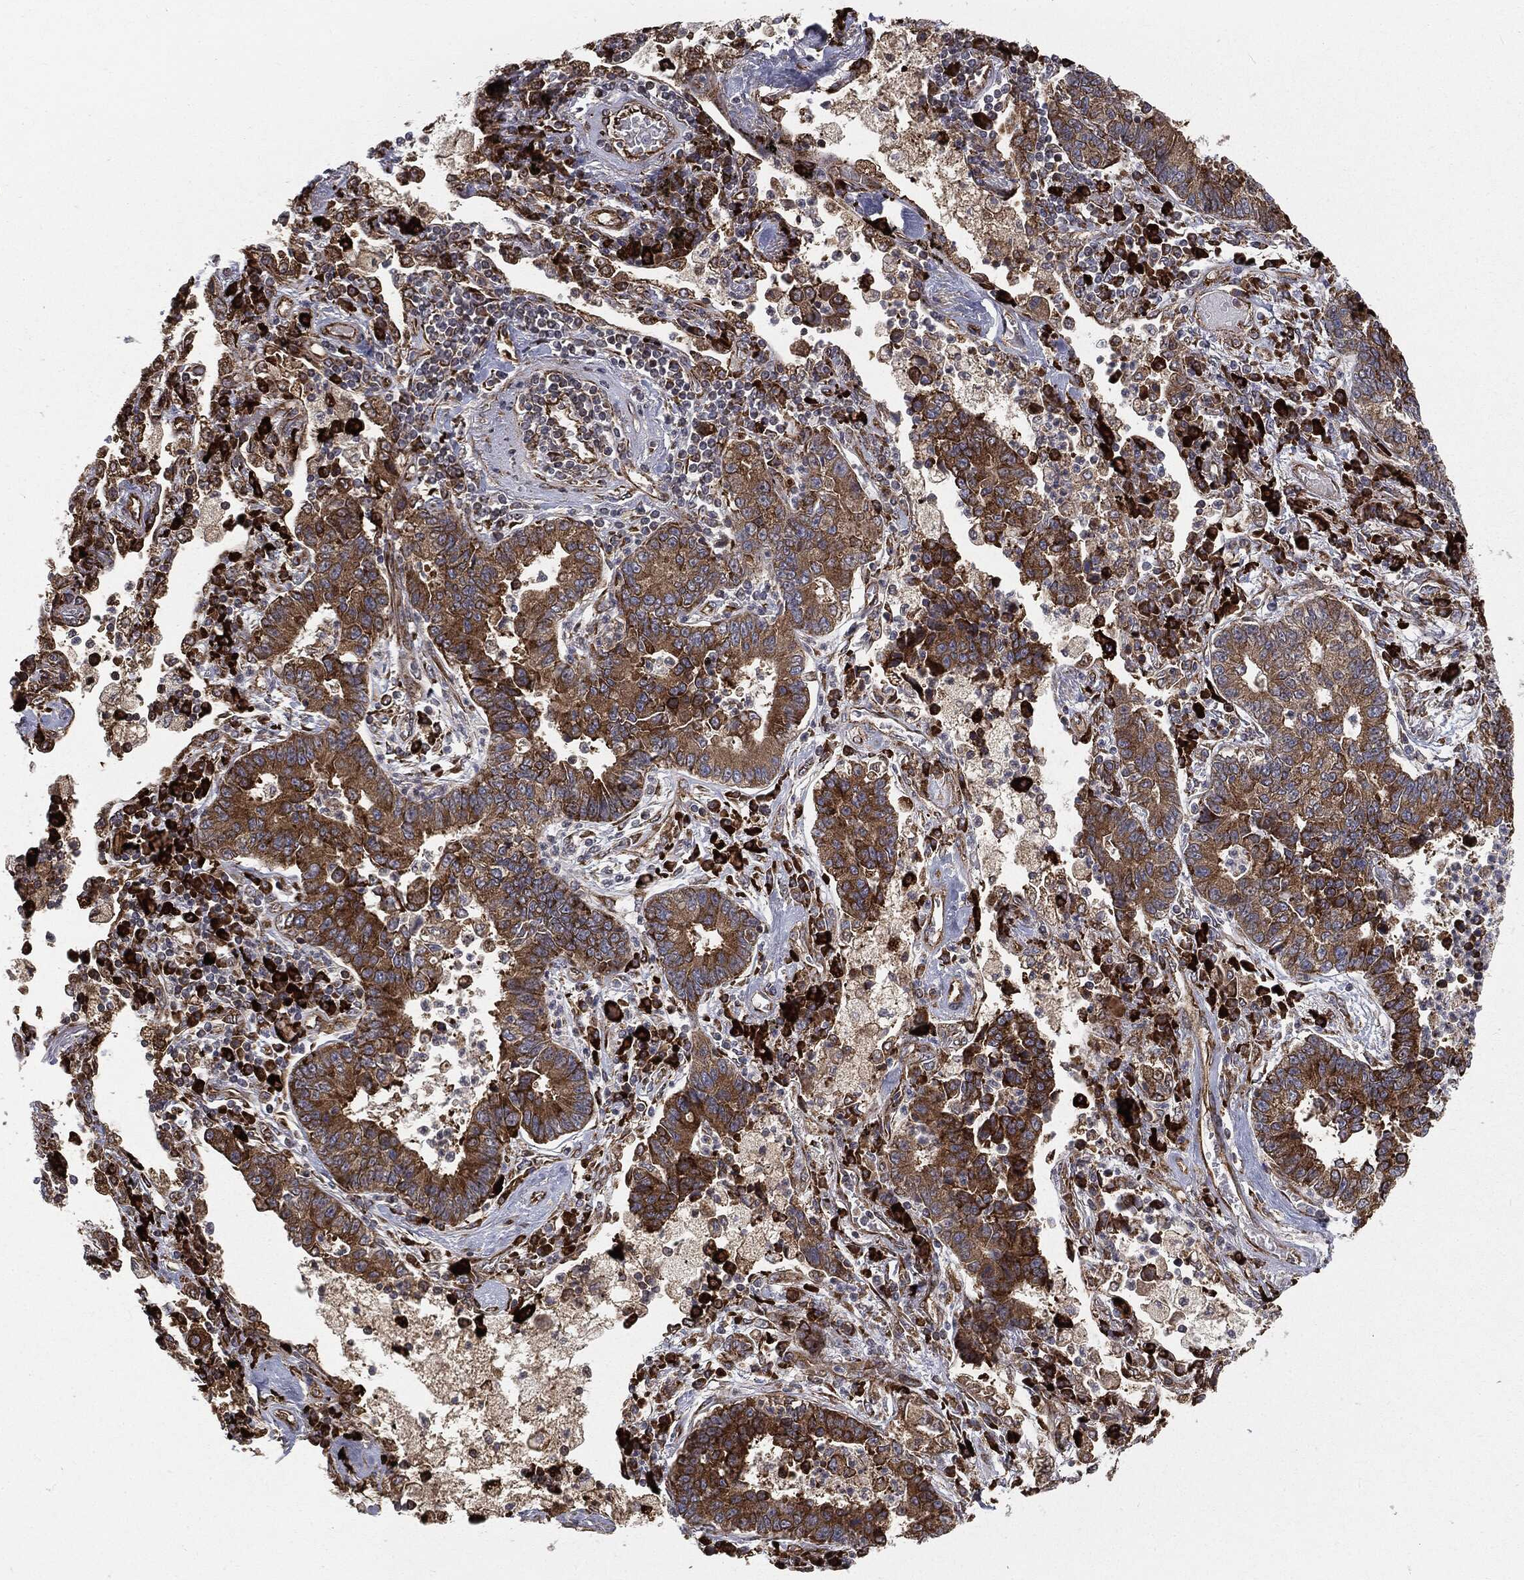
{"staining": {"intensity": "strong", "quantity": ">75%", "location": "cytoplasmic/membranous"}, "tissue": "lung cancer", "cell_type": "Tumor cells", "image_type": "cancer", "snomed": [{"axis": "morphology", "description": "Adenocarcinoma, NOS"}, {"axis": "topography", "description": "Lung"}], "caption": "High-power microscopy captured an IHC micrograph of adenocarcinoma (lung), revealing strong cytoplasmic/membranous staining in approximately >75% of tumor cells. Immunohistochemistry (ihc) stains the protein in brown and the nuclei are stained blue.", "gene": "CYLD", "patient": {"sex": "female", "age": 57}}